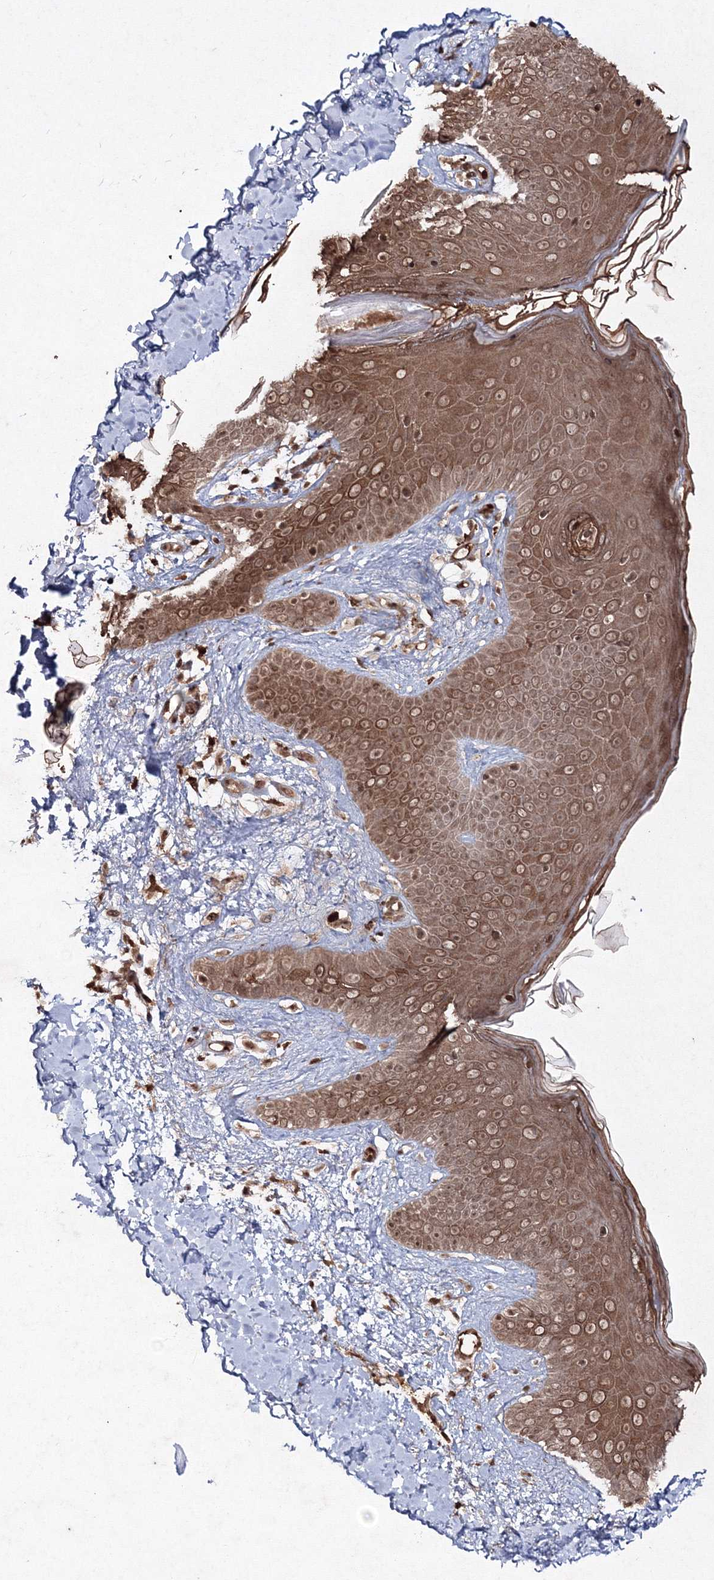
{"staining": {"intensity": "moderate", "quantity": ">75%", "location": "cytoplasmic/membranous,nuclear"}, "tissue": "skin", "cell_type": "Fibroblasts", "image_type": "normal", "snomed": [{"axis": "morphology", "description": "Normal tissue, NOS"}, {"axis": "topography", "description": "Skin"}], "caption": "Fibroblasts display moderate cytoplasmic/membranous,nuclear positivity in approximately >75% of cells in normal skin.", "gene": "PEX13", "patient": {"sex": "male", "age": 52}}